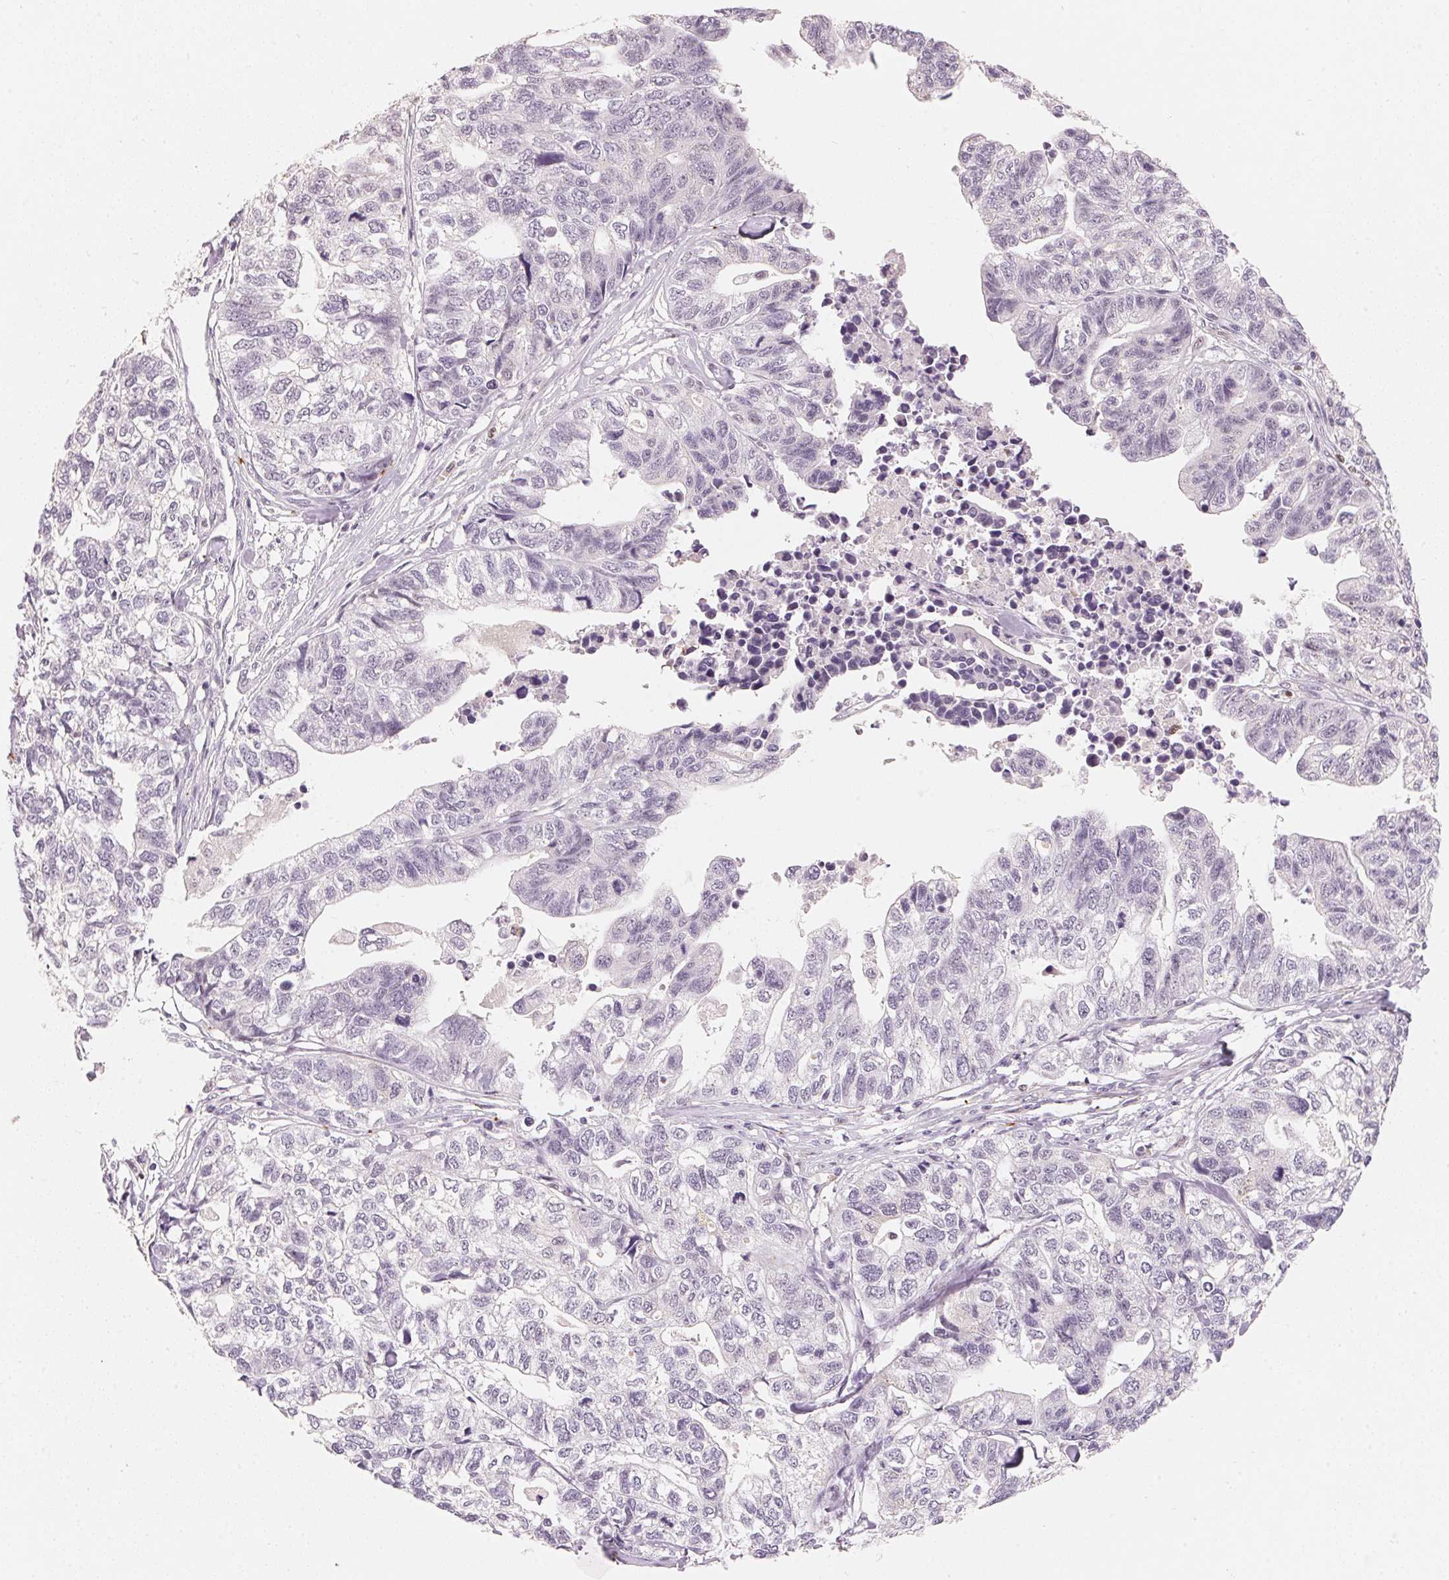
{"staining": {"intensity": "negative", "quantity": "none", "location": "none"}, "tissue": "stomach cancer", "cell_type": "Tumor cells", "image_type": "cancer", "snomed": [{"axis": "morphology", "description": "Adenocarcinoma, NOS"}, {"axis": "topography", "description": "Stomach, upper"}], "caption": "The immunohistochemistry image has no significant expression in tumor cells of adenocarcinoma (stomach) tissue.", "gene": "ARHGAP22", "patient": {"sex": "female", "age": 67}}